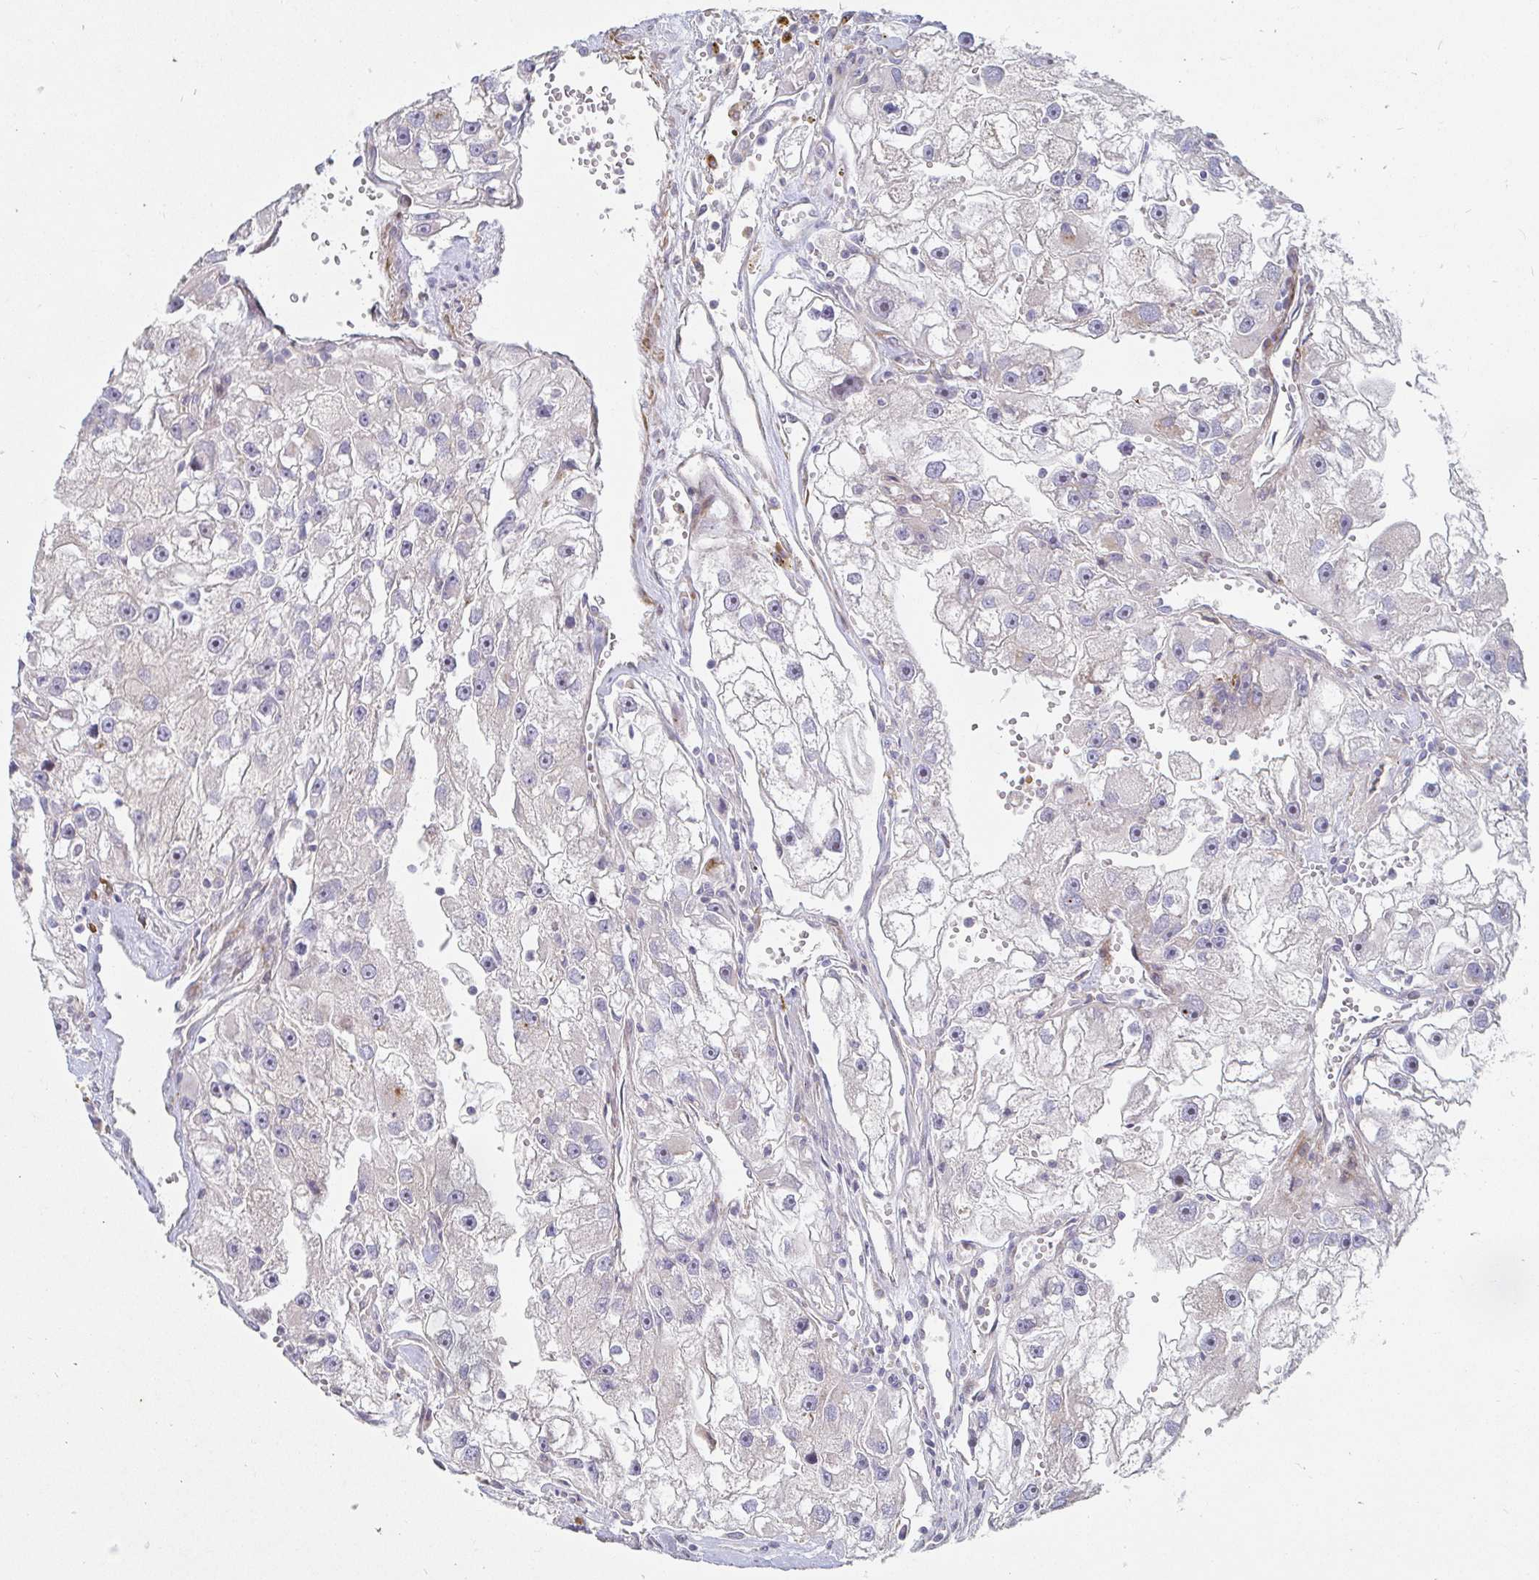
{"staining": {"intensity": "negative", "quantity": "none", "location": "none"}, "tissue": "renal cancer", "cell_type": "Tumor cells", "image_type": "cancer", "snomed": [{"axis": "morphology", "description": "Adenocarcinoma, NOS"}, {"axis": "topography", "description": "Kidney"}], "caption": "Immunohistochemical staining of renal adenocarcinoma demonstrates no significant staining in tumor cells. (DAB (3,3'-diaminobenzidine) immunohistochemistry (IHC), high magnification).", "gene": "SSH2", "patient": {"sex": "male", "age": 63}}